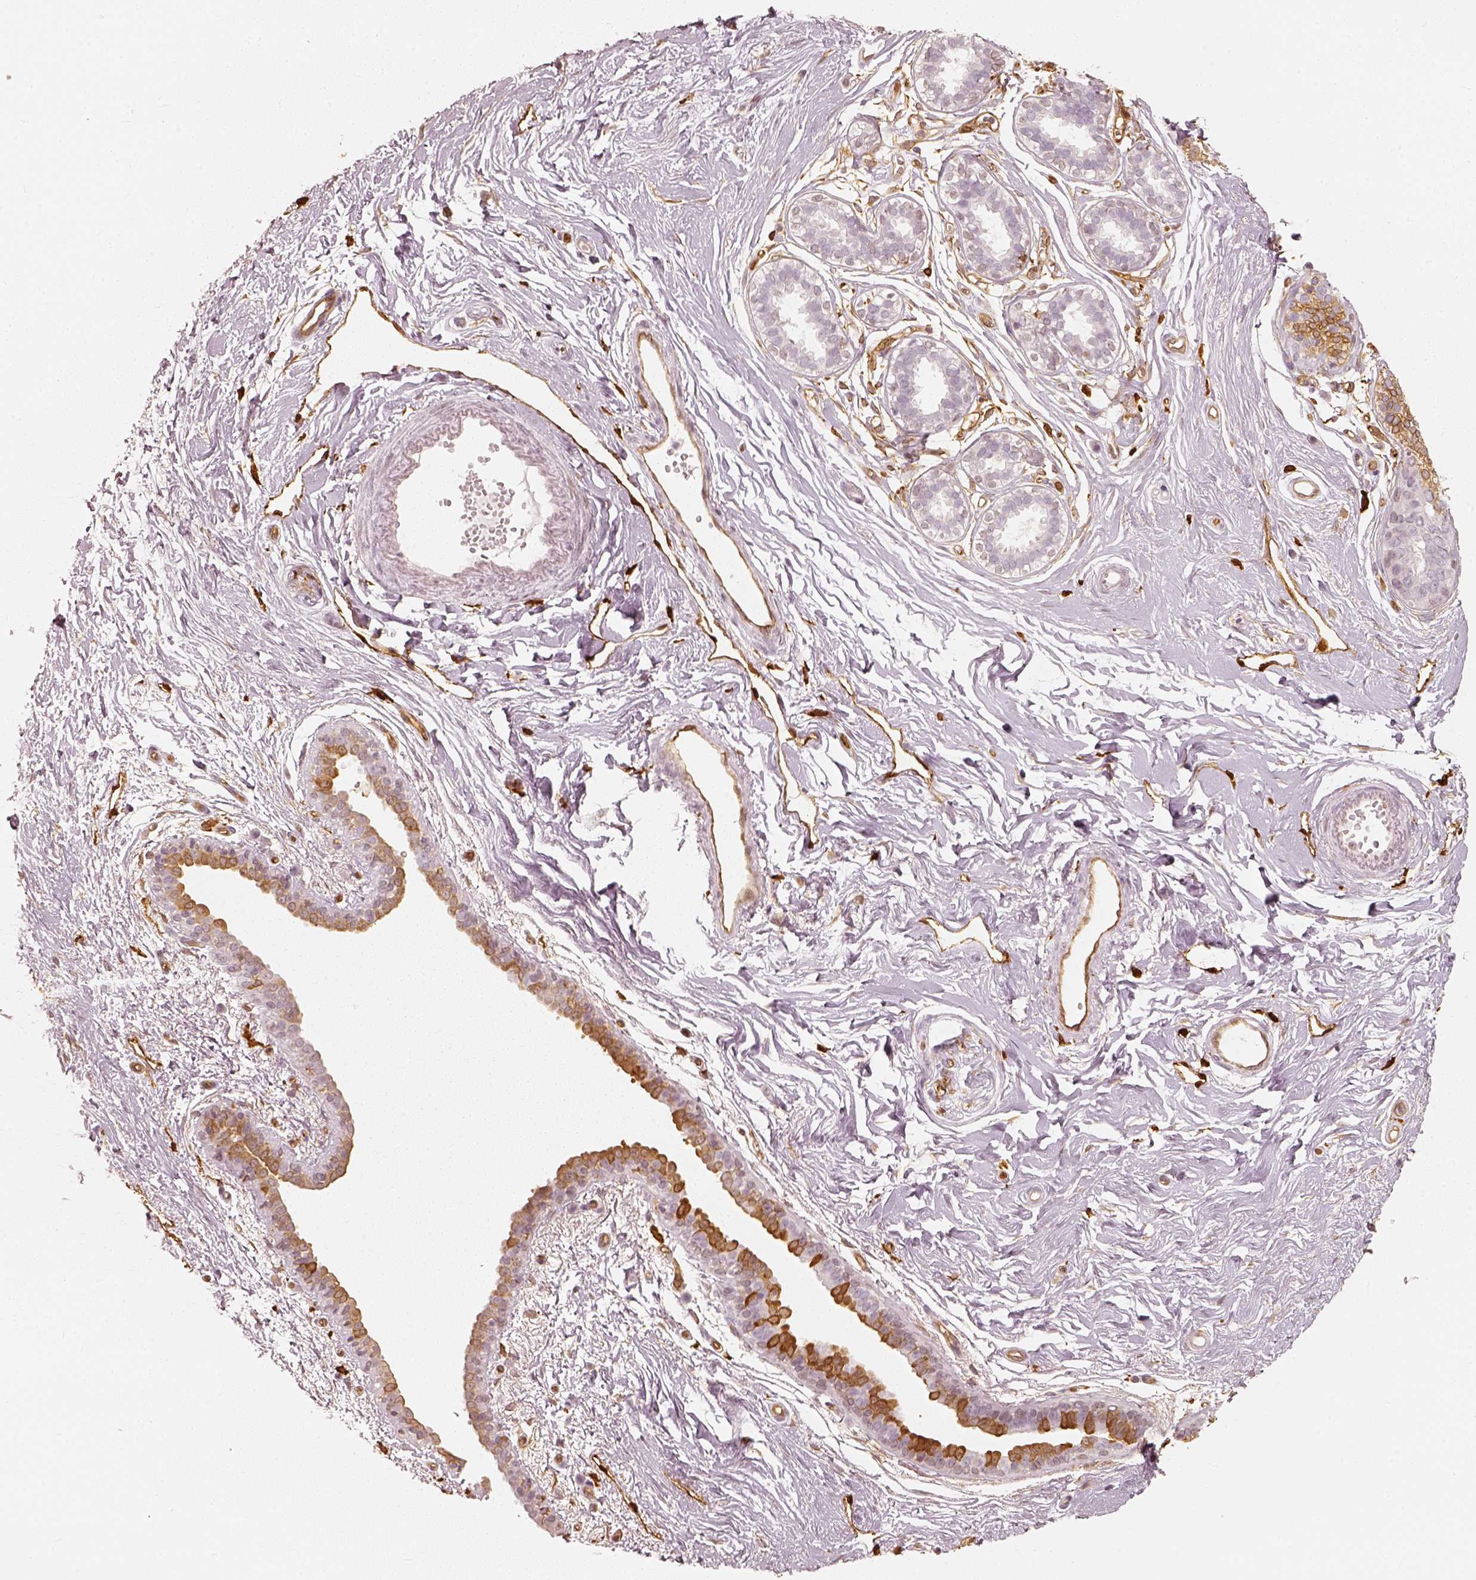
{"staining": {"intensity": "moderate", "quantity": ">75%", "location": "cytoplasmic/membranous"}, "tissue": "breast", "cell_type": "Adipocytes", "image_type": "normal", "snomed": [{"axis": "morphology", "description": "Normal tissue, NOS"}, {"axis": "topography", "description": "Breast"}], "caption": "High-power microscopy captured an immunohistochemistry (IHC) micrograph of normal breast, revealing moderate cytoplasmic/membranous positivity in about >75% of adipocytes. The staining was performed using DAB (3,3'-diaminobenzidine) to visualize the protein expression in brown, while the nuclei were stained in blue with hematoxylin (Magnification: 20x).", "gene": "FSCN1", "patient": {"sex": "female", "age": 49}}